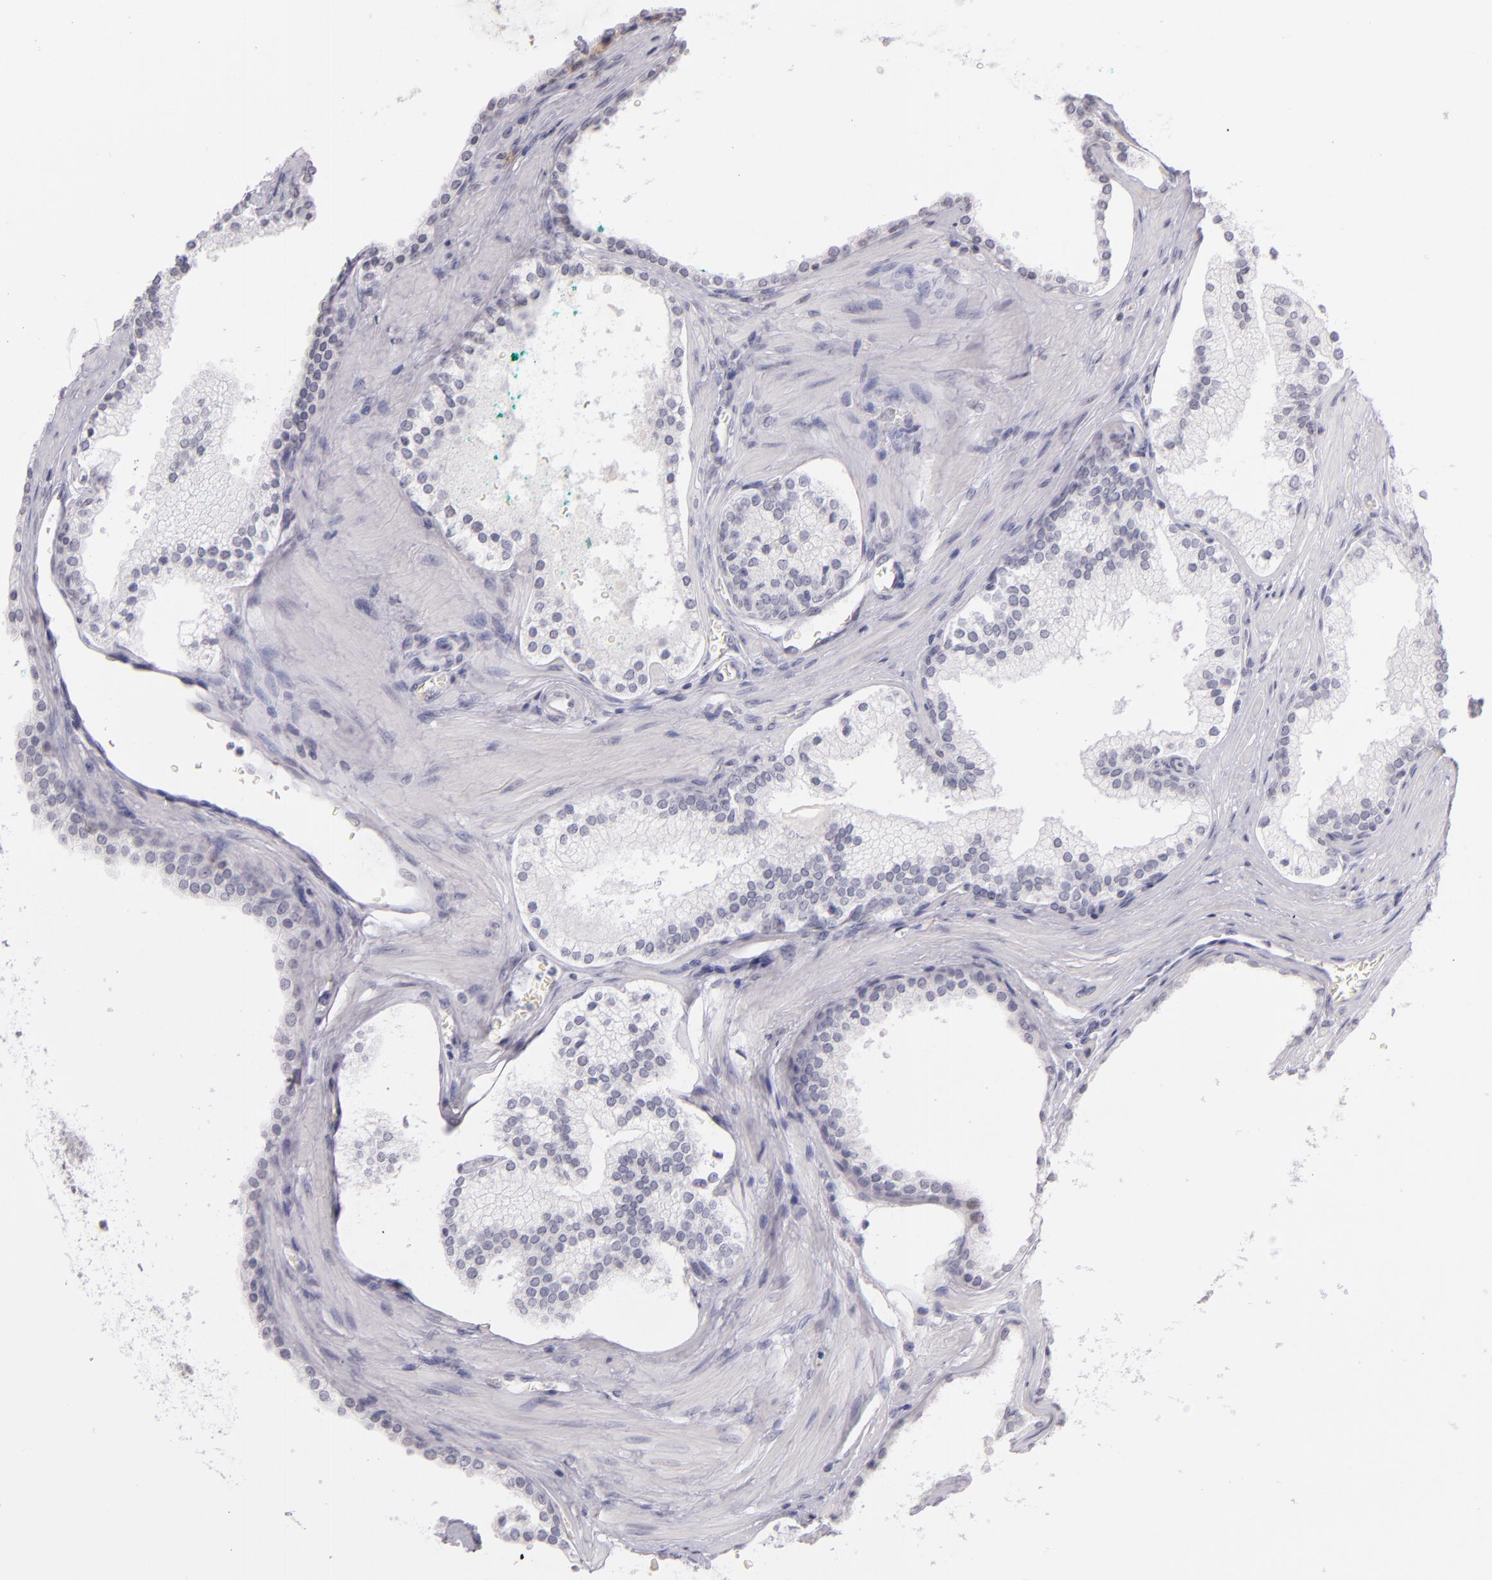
{"staining": {"intensity": "weak", "quantity": "<25%", "location": "nuclear"}, "tissue": "prostate cancer", "cell_type": "Tumor cells", "image_type": "cancer", "snomed": [{"axis": "morphology", "description": "Adenocarcinoma, High grade"}, {"axis": "topography", "description": "Prostate"}], "caption": "Tumor cells show no significant protein staining in prostate cancer.", "gene": "CD40", "patient": {"sex": "male", "age": 71}}